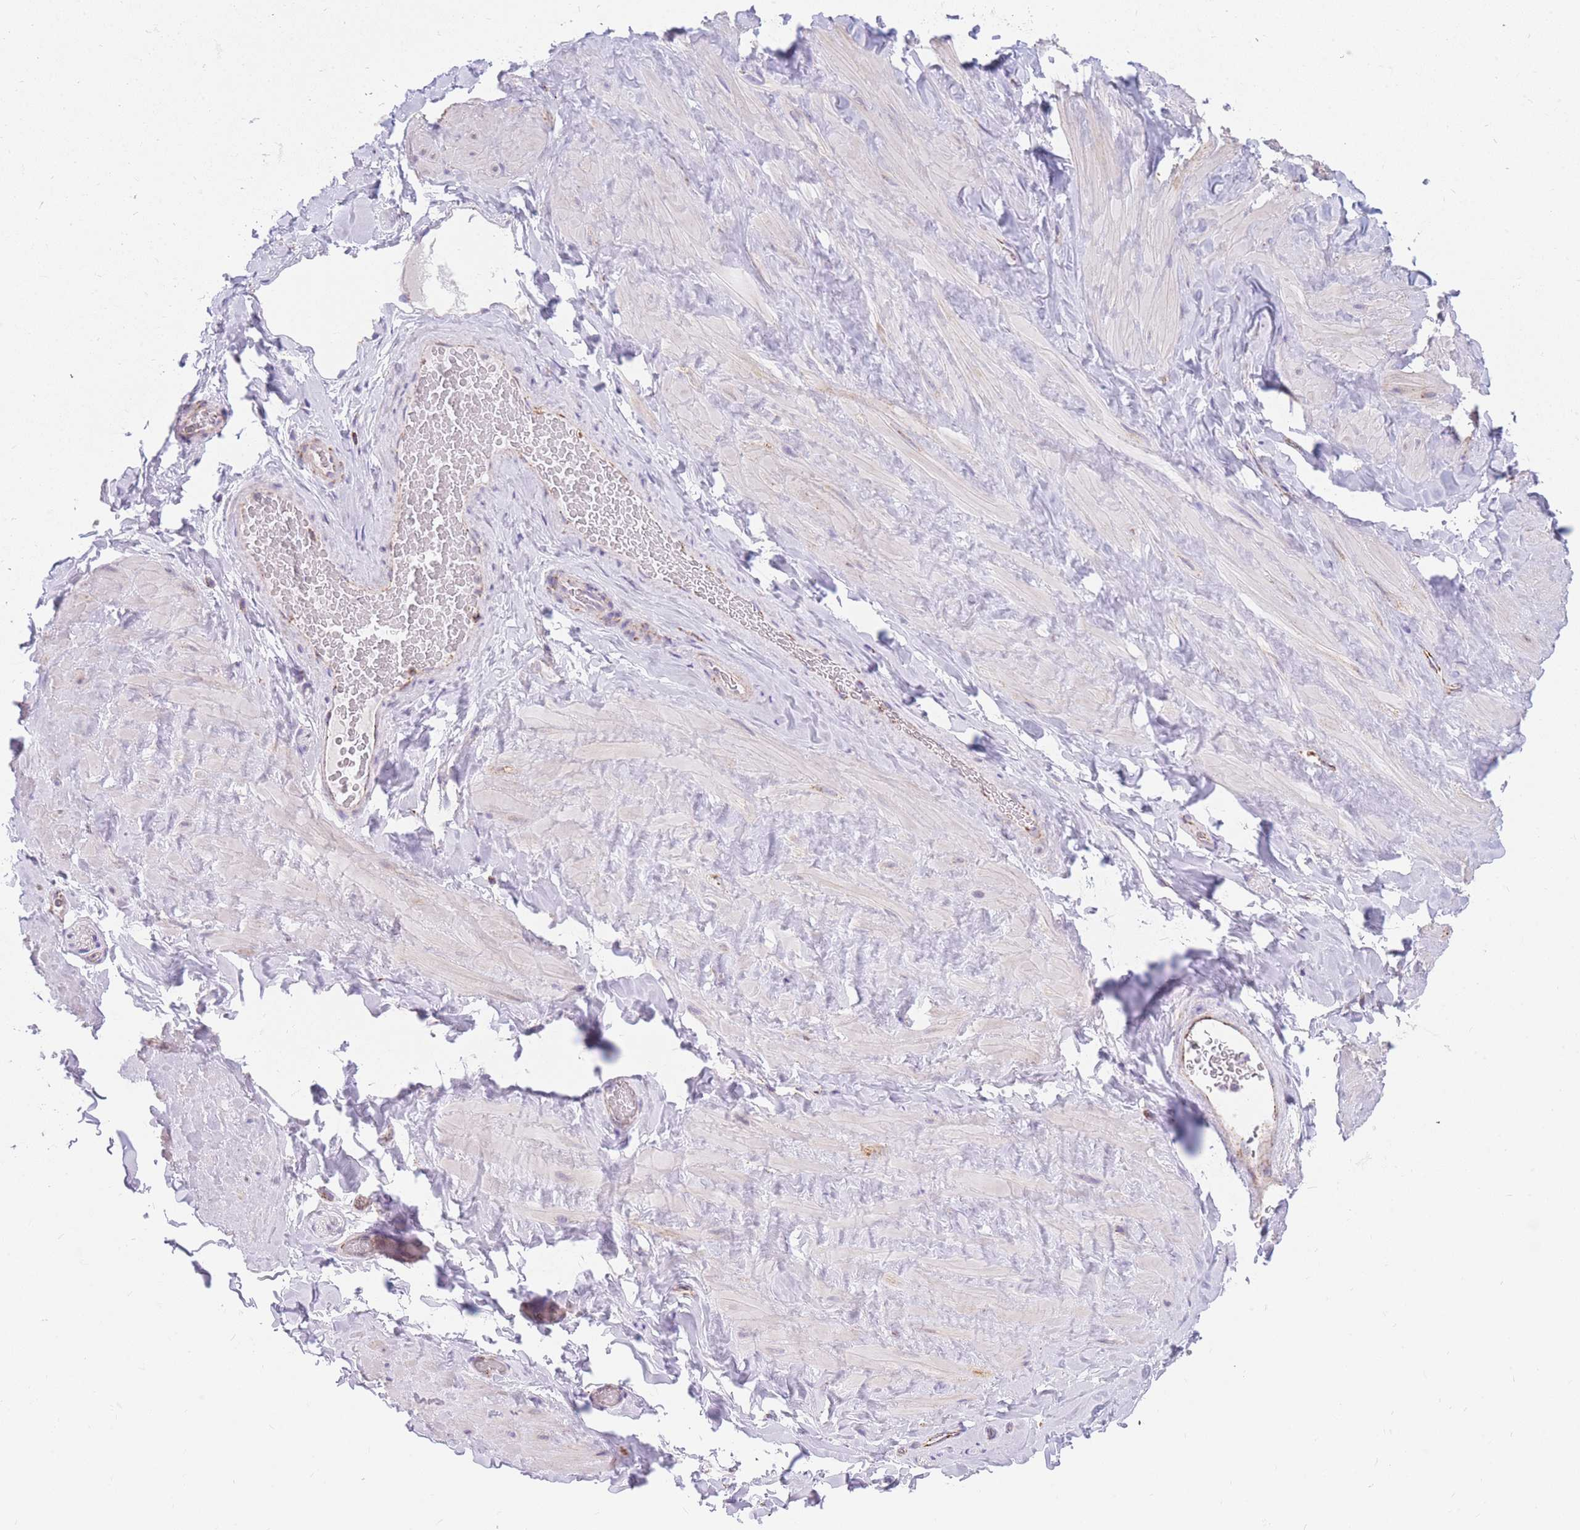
{"staining": {"intensity": "negative", "quantity": "none", "location": "none"}, "tissue": "soft tissue", "cell_type": "Chondrocytes", "image_type": "normal", "snomed": [{"axis": "morphology", "description": "Normal tissue, NOS"}, {"axis": "topography", "description": "Soft tissue"}, {"axis": "topography", "description": "Vascular tissue"}], "caption": "Immunohistochemistry micrograph of unremarkable soft tissue: human soft tissue stained with DAB (3,3'-diaminobenzidine) shows no significant protein staining in chondrocytes. (DAB IHC with hematoxylin counter stain).", "gene": "DDX49", "patient": {"sex": "male", "age": 41}}